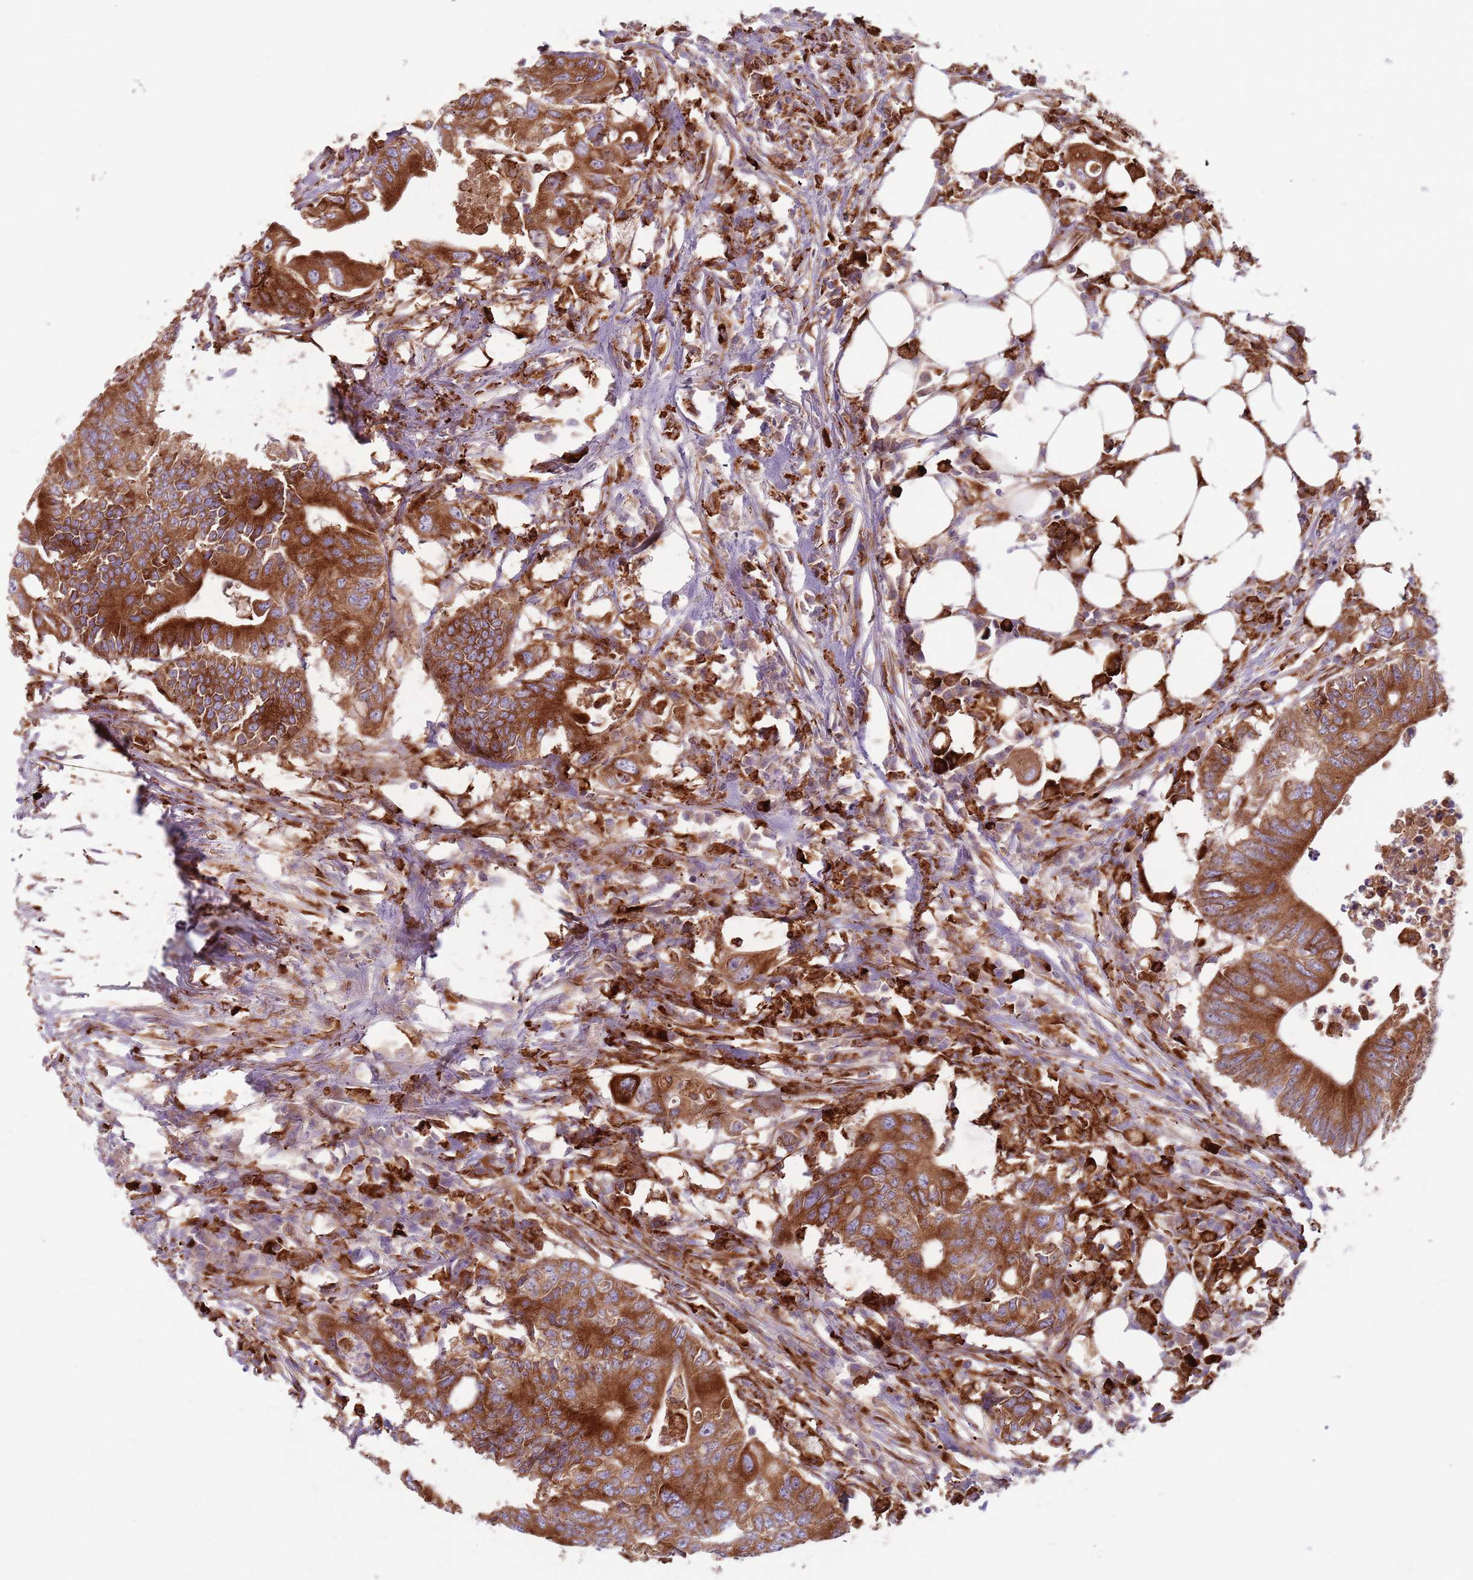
{"staining": {"intensity": "strong", "quantity": ">75%", "location": "cytoplasmic/membranous"}, "tissue": "colorectal cancer", "cell_type": "Tumor cells", "image_type": "cancer", "snomed": [{"axis": "morphology", "description": "Adenocarcinoma, NOS"}, {"axis": "topography", "description": "Colon"}], "caption": "This image shows IHC staining of human colorectal cancer (adenocarcinoma), with high strong cytoplasmic/membranous positivity in about >75% of tumor cells.", "gene": "COLGALT1", "patient": {"sex": "male", "age": 71}}